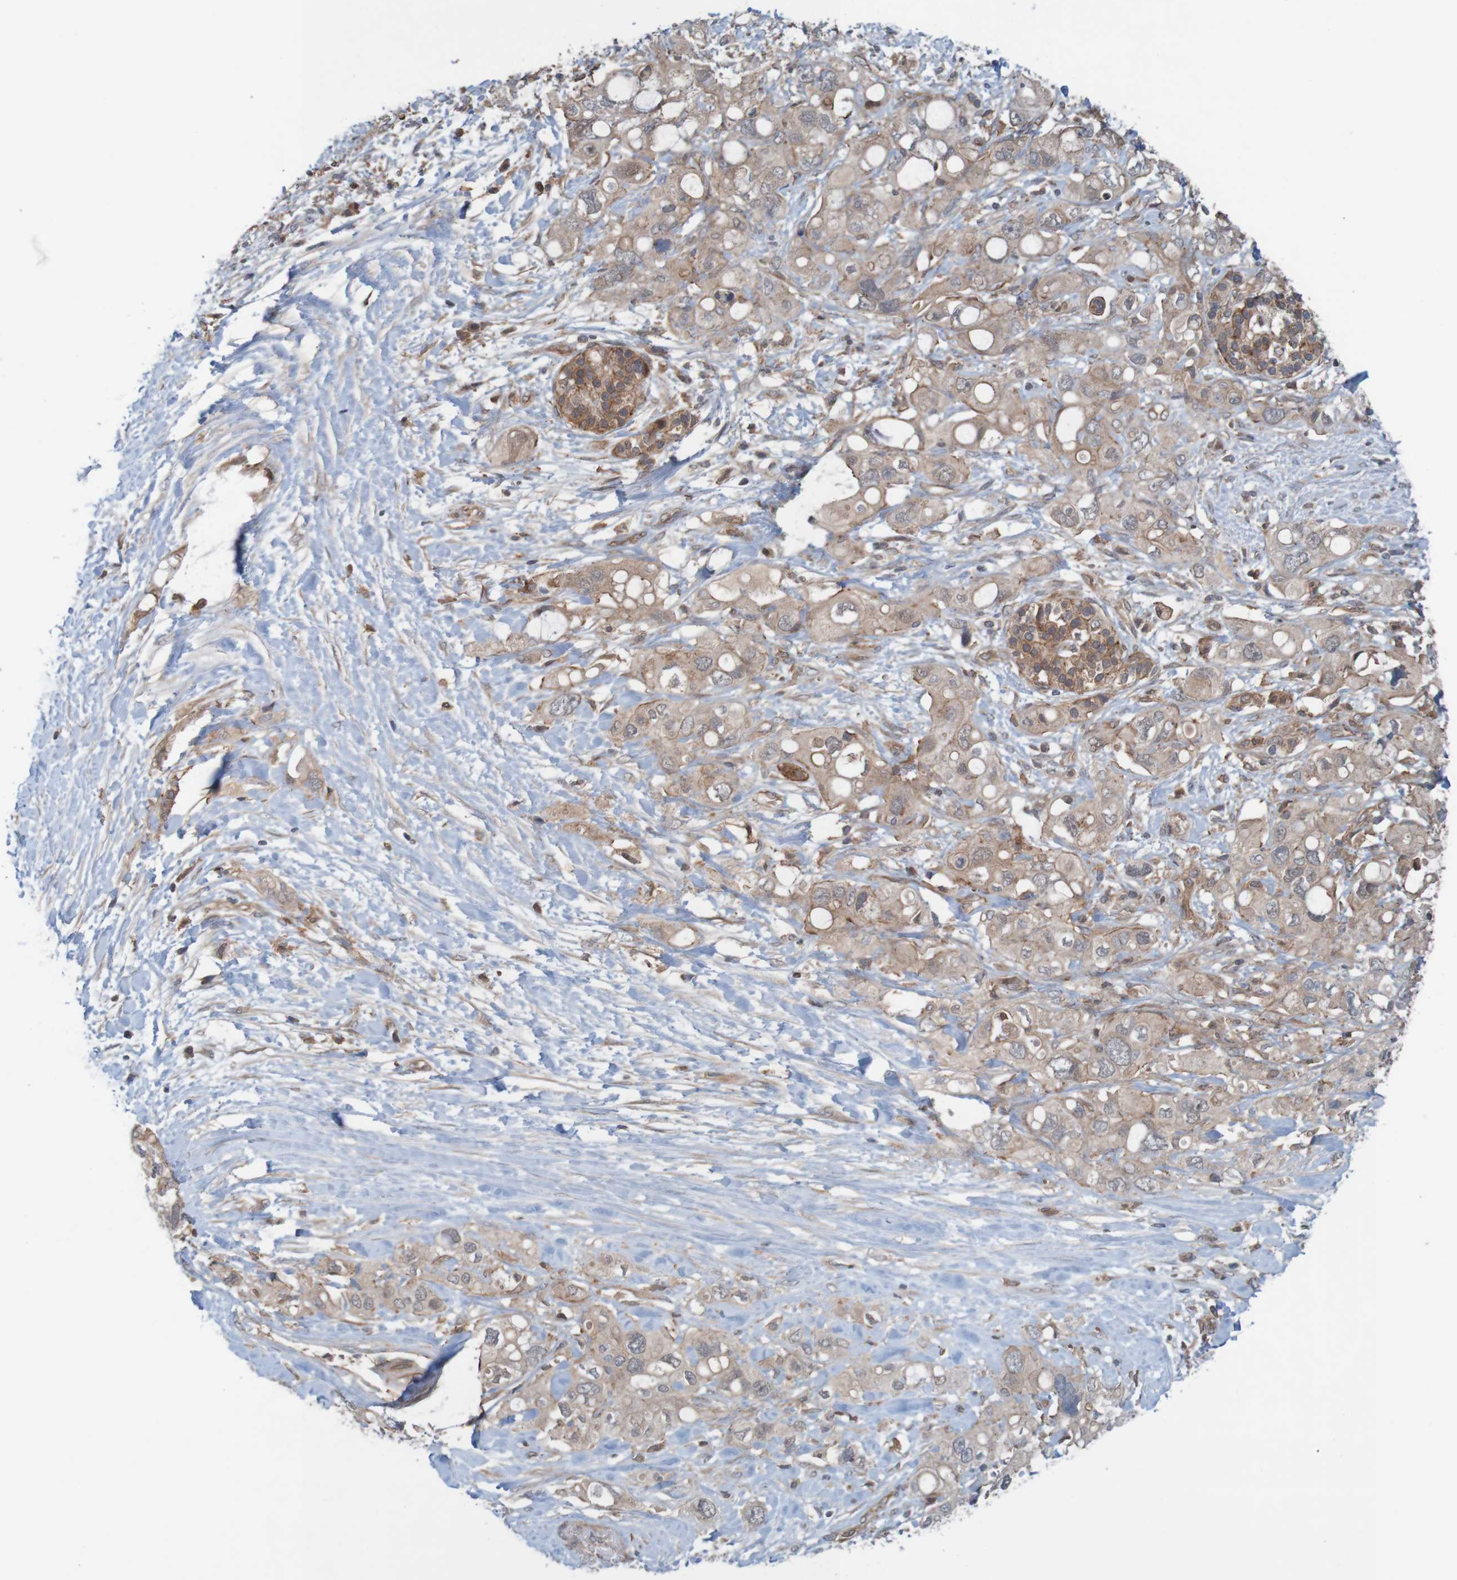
{"staining": {"intensity": "weak", "quantity": ">75%", "location": "cytoplasmic/membranous"}, "tissue": "pancreatic cancer", "cell_type": "Tumor cells", "image_type": "cancer", "snomed": [{"axis": "morphology", "description": "Adenocarcinoma, NOS"}, {"axis": "topography", "description": "Pancreas"}], "caption": "Tumor cells exhibit weak cytoplasmic/membranous staining in approximately >75% of cells in pancreatic adenocarcinoma. The protein is shown in brown color, while the nuclei are stained blue.", "gene": "ARHGEF11", "patient": {"sex": "female", "age": 56}}